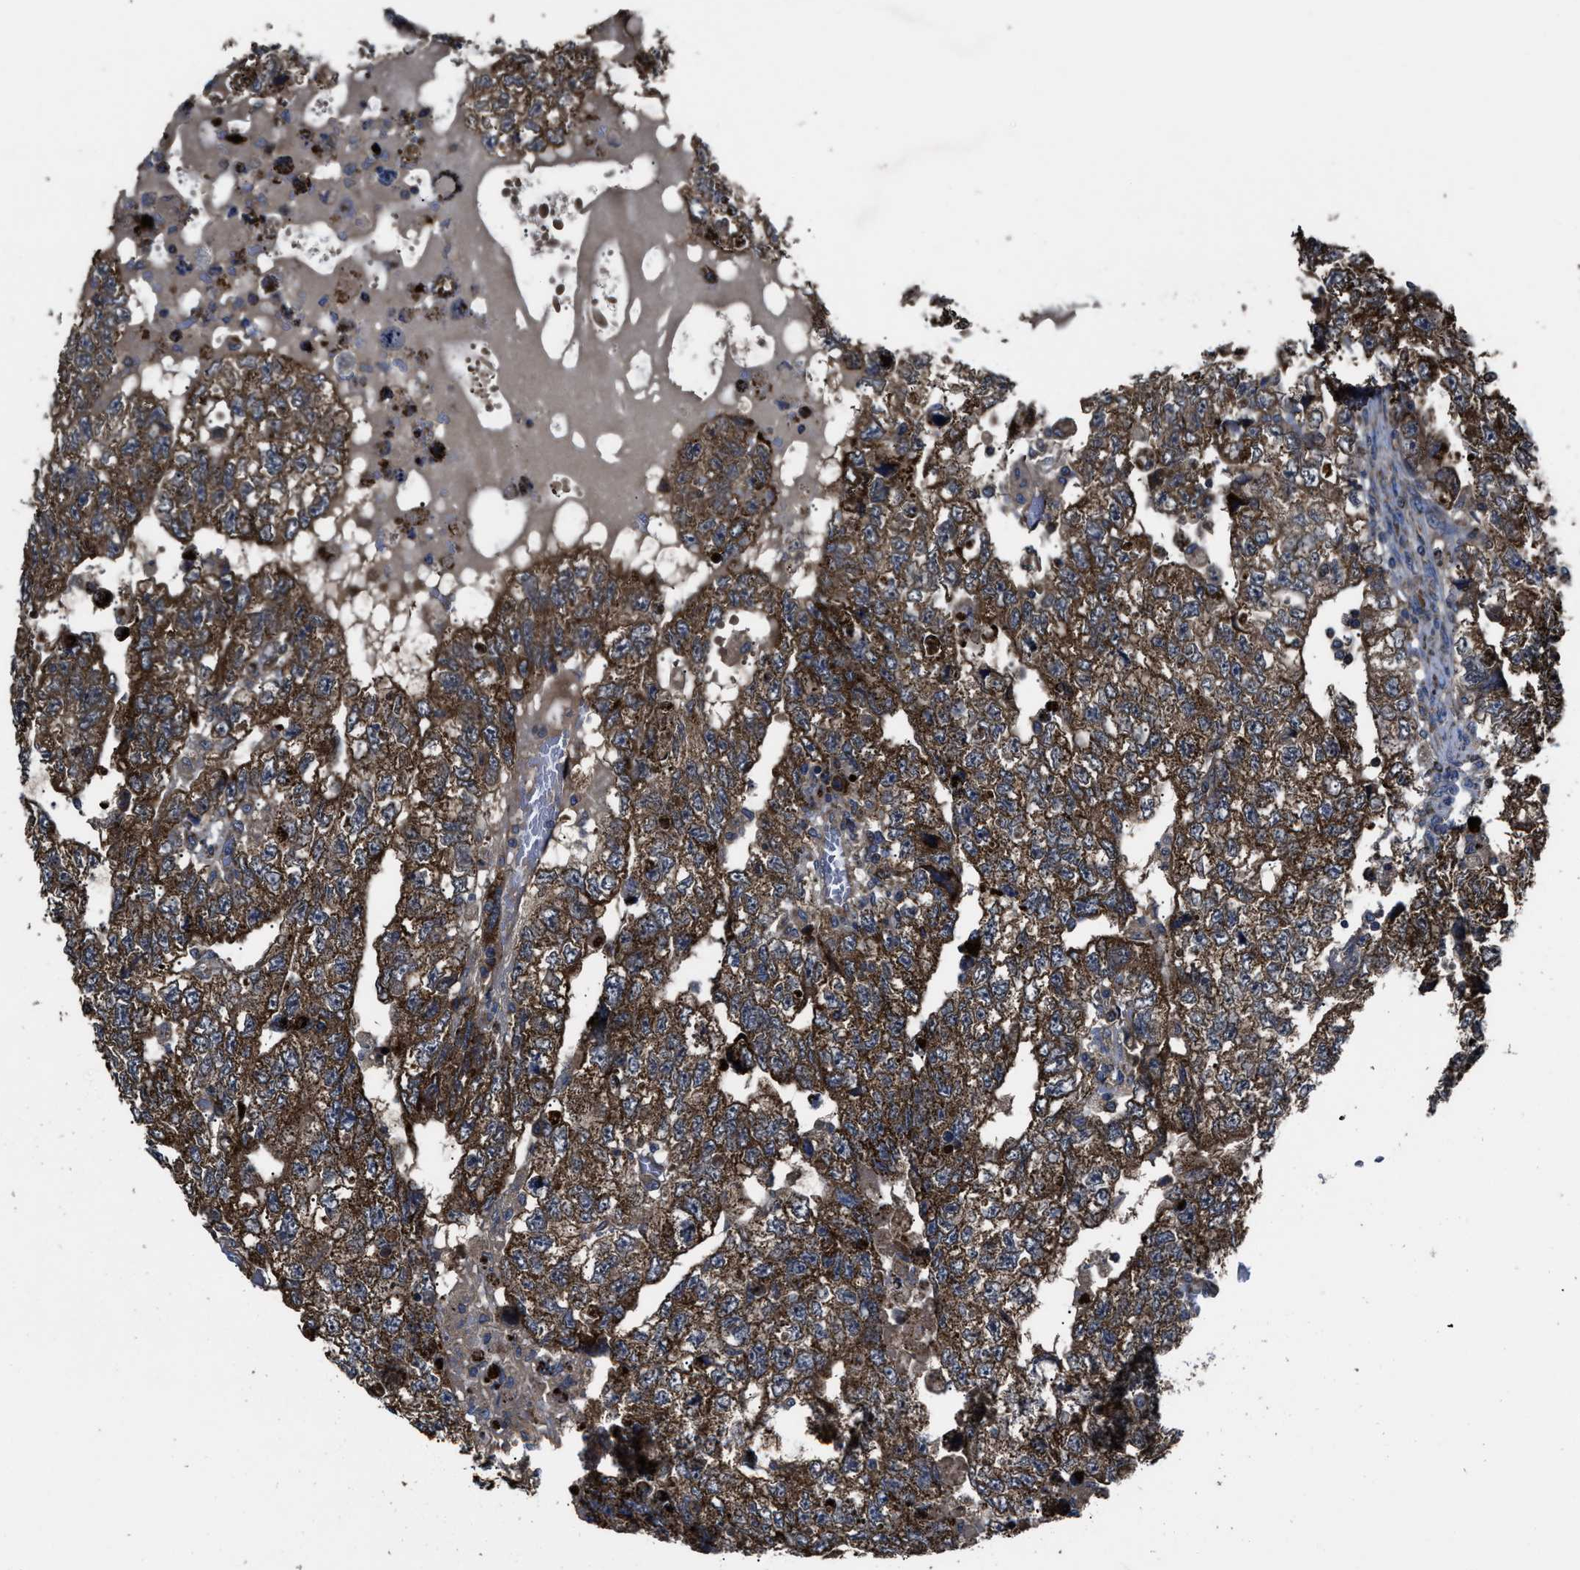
{"staining": {"intensity": "strong", "quantity": ">75%", "location": "cytoplasmic/membranous"}, "tissue": "testis cancer", "cell_type": "Tumor cells", "image_type": "cancer", "snomed": [{"axis": "morphology", "description": "Carcinoma, Embryonal, NOS"}, {"axis": "topography", "description": "Testis"}], "caption": "A high amount of strong cytoplasmic/membranous expression is identified in approximately >75% of tumor cells in testis embryonal carcinoma tissue.", "gene": "PASK", "patient": {"sex": "male", "age": 36}}